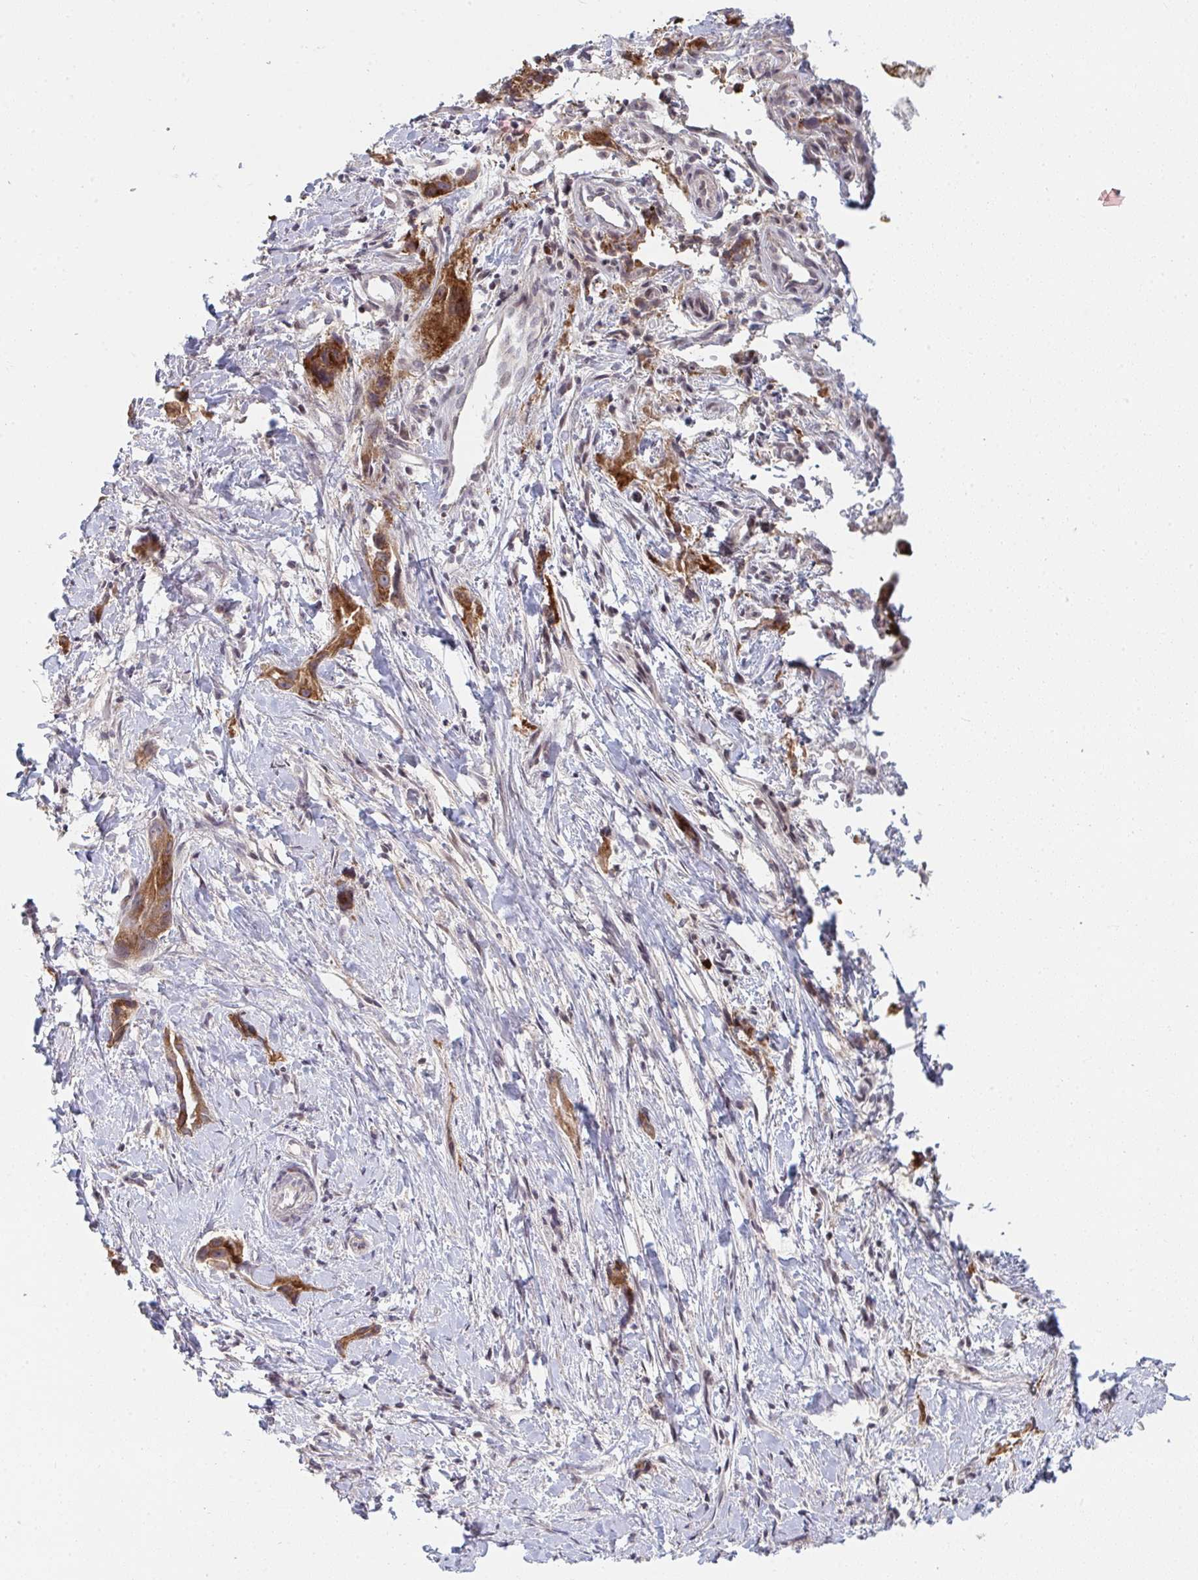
{"staining": {"intensity": "moderate", "quantity": ">75%", "location": "cytoplasmic/membranous"}, "tissue": "stomach cancer", "cell_type": "Tumor cells", "image_type": "cancer", "snomed": [{"axis": "morphology", "description": "Adenocarcinoma, NOS"}, {"axis": "topography", "description": "Stomach"}], "caption": "Approximately >75% of tumor cells in adenocarcinoma (stomach) display moderate cytoplasmic/membranous protein expression as visualized by brown immunohistochemical staining.", "gene": "DCST1", "patient": {"sex": "male", "age": 55}}